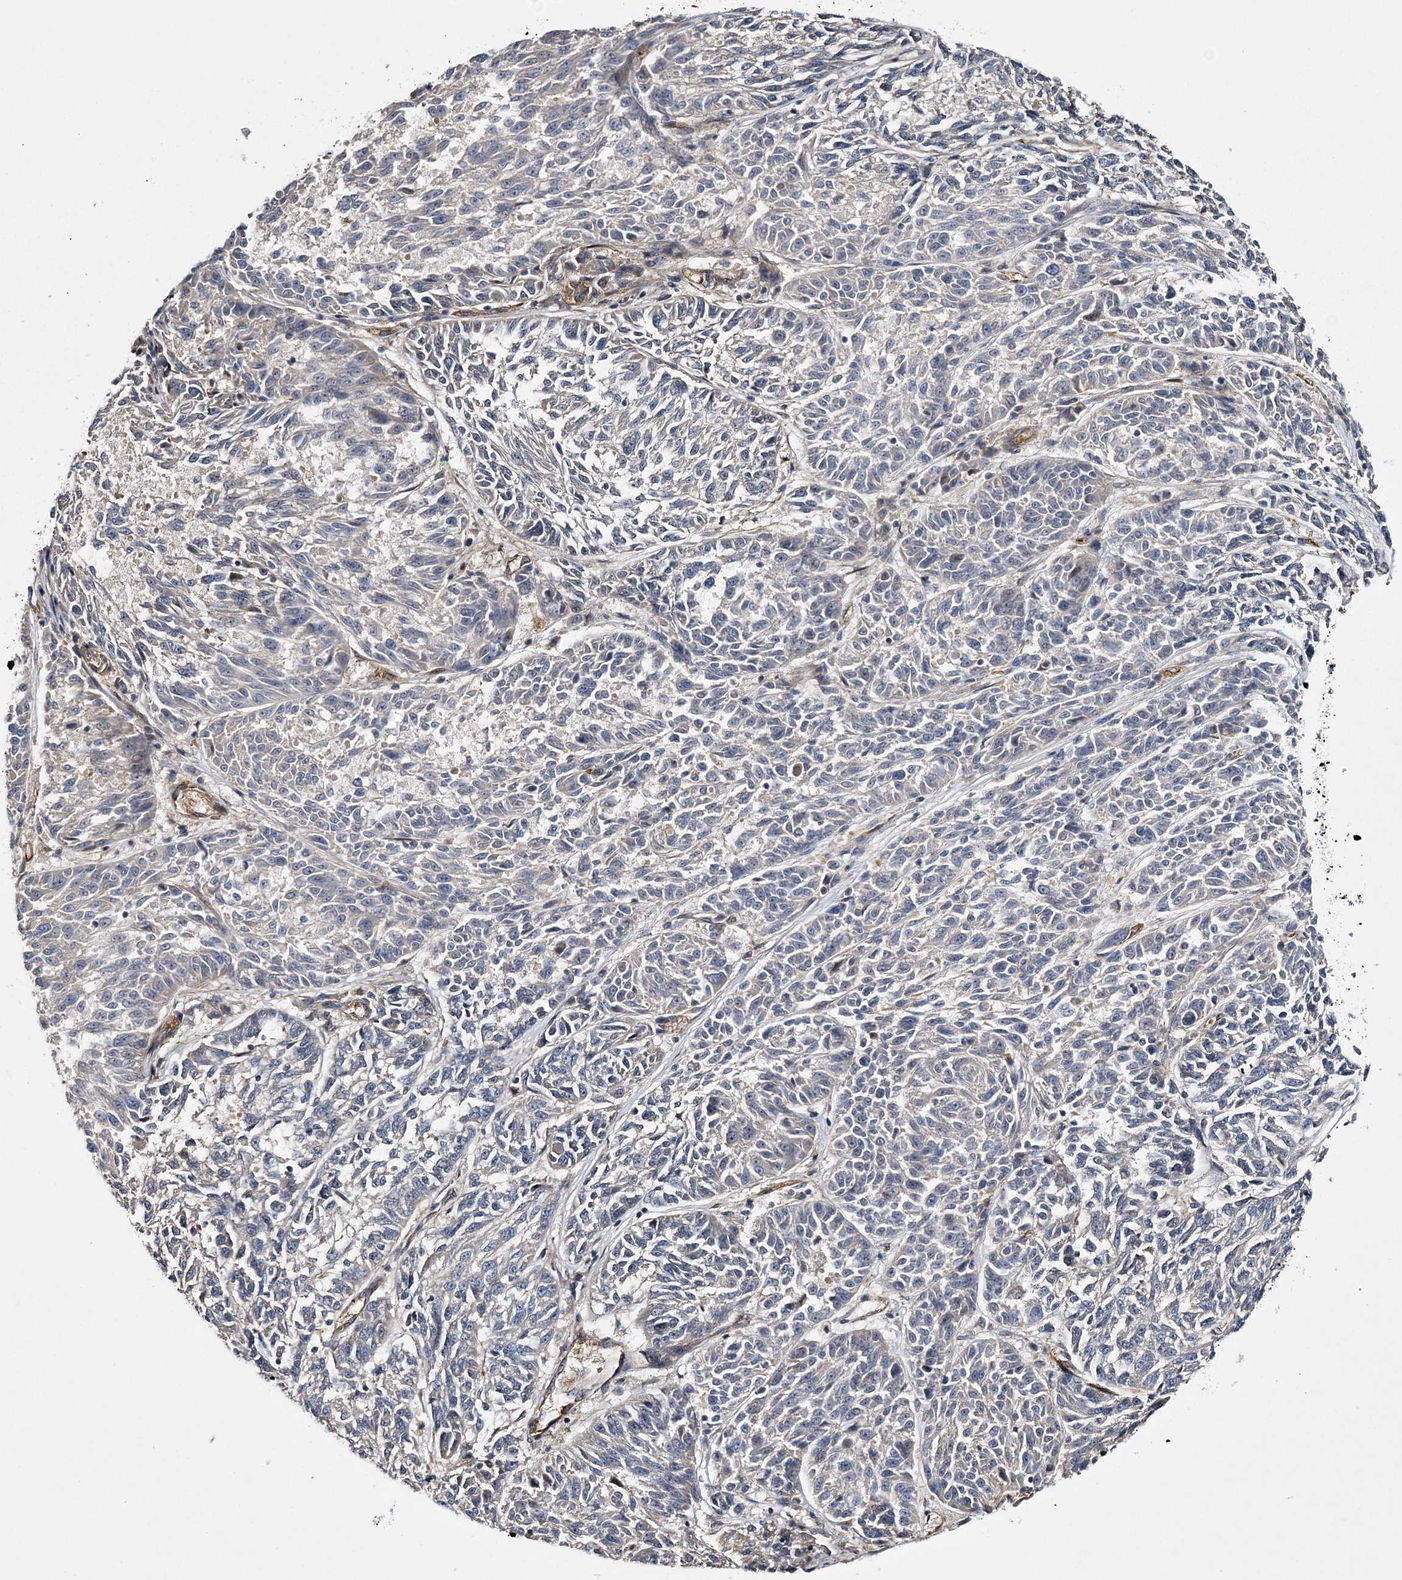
{"staining": {"intensity": "negative", "quantity": "none", "location": "none"}, "tissue": "melanoma", "cell_type": "Tumor cells", "image_type": "cancer", "snomed": [{"axis": "morphology", "description": "Malignant melanoma, NOS"}, {"axis": "topography", "description": "Skin"}], "caption": "IHC photomicrograph of human malignant melanoma stained for a protein (brown), which demonstrates no staining in tumor cells. (Immunohistochemistry (ihc), brightfield microscopy, high magnification).", "gene": "CALN1", "patient": {"sex": "male", "age": 53}}